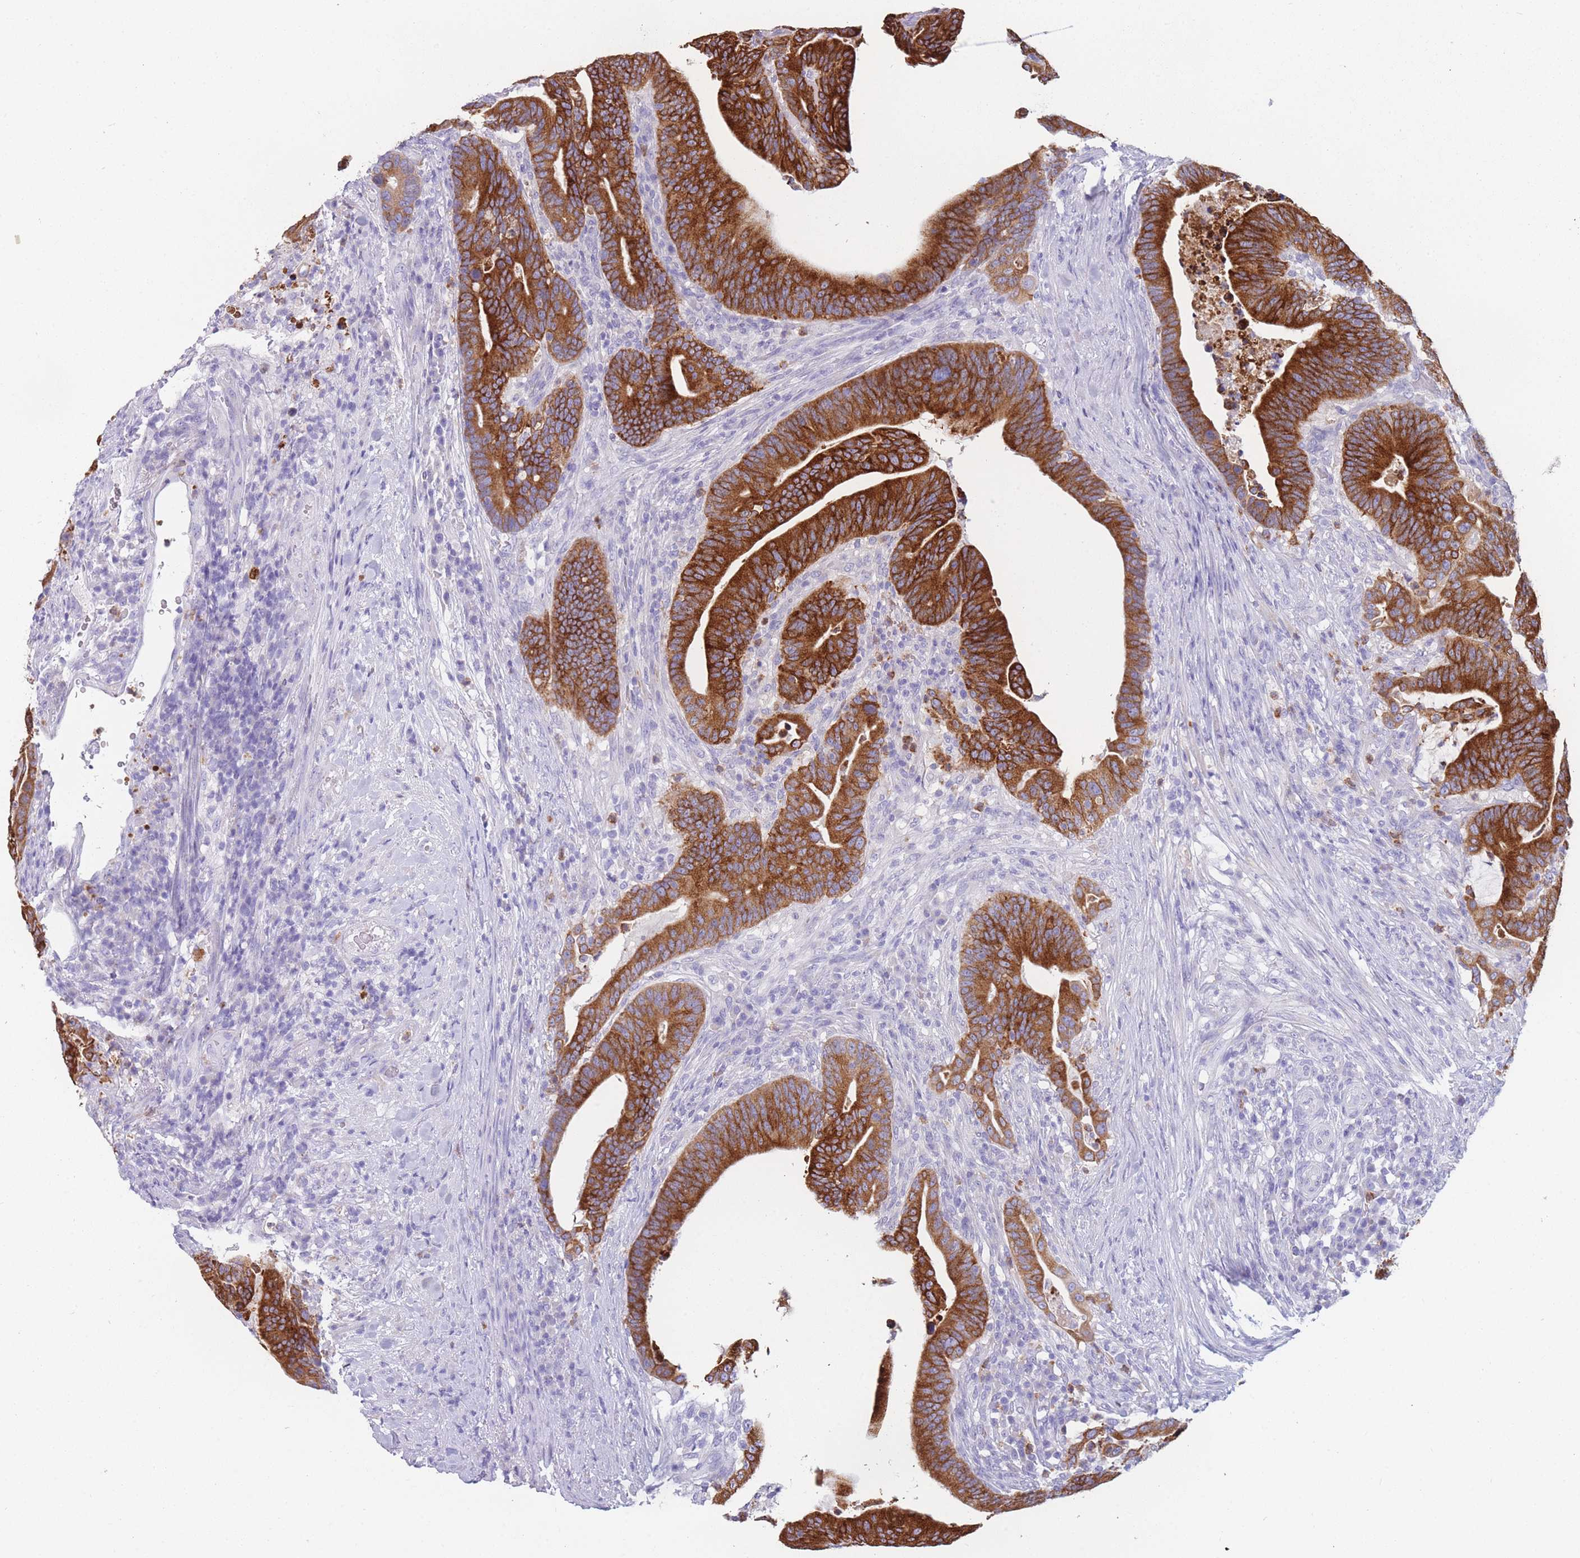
{"staining": {"intensity": "strong", "quantity": ">75%", "location": "cytoplasmic/membranous"}, "tissue": "colorectal cancer", "cell_type": "Tumor cells", "image_type": "cancer", "snomed": [{"axis": "morphology", "description": "Adenocarcinoma, NOS"}, {"axis": "topography", "description": "Colon"}], "caption": "A histopathology image showing strong cytoplasmic/membranous staining in about >75% of tumor cells in colorectal adenocarcinoma, as visualized by brown immunohistochemical staining.", "gene": "ZNF627", "patient": {"sex": "female", "age": 66}}